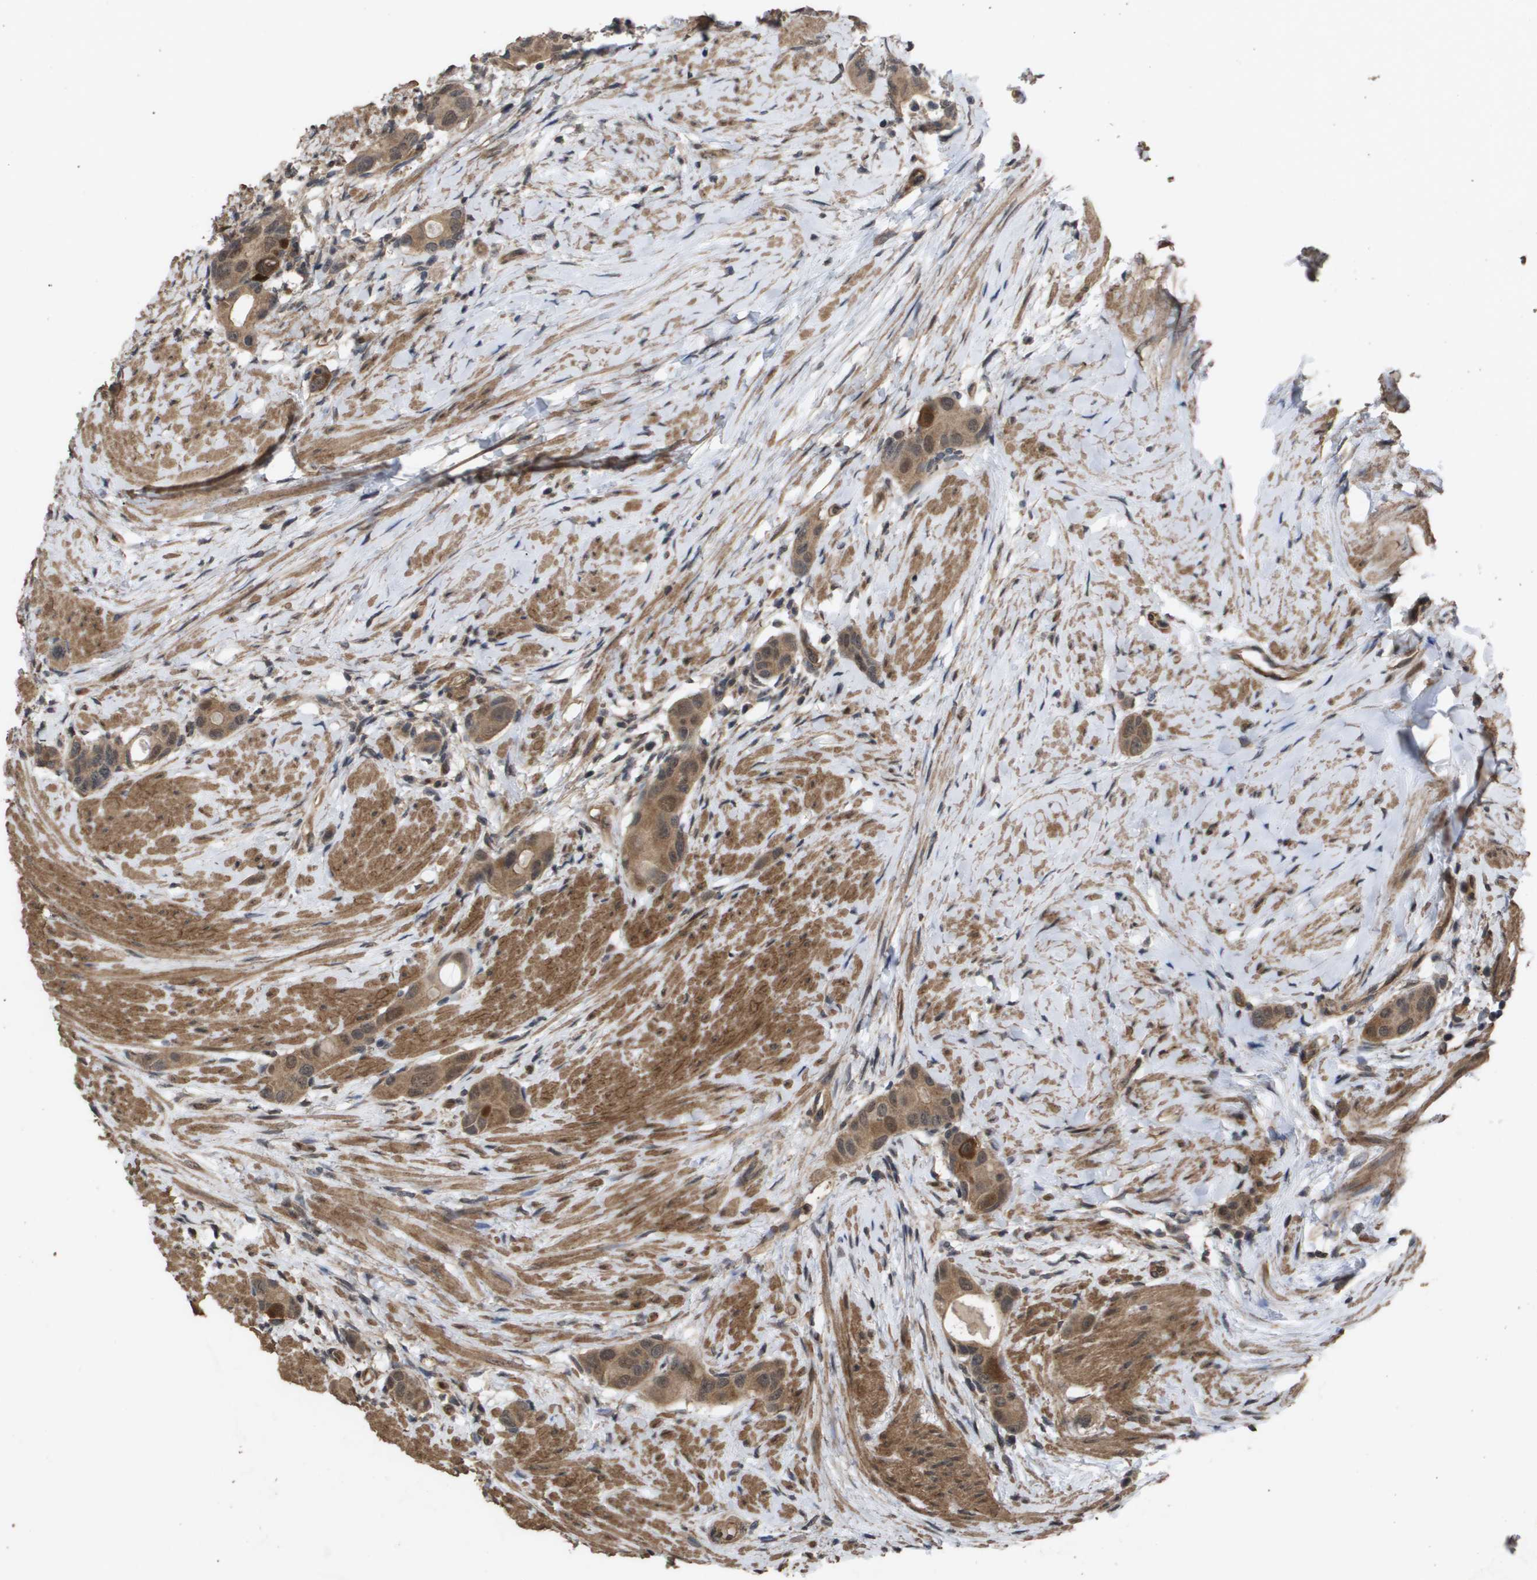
{"staining": {"intensity": "moderate", "quantity": ">75%", "location": "cytoplasmic/membranous"}, "tissue": "colorectal cancer", "cell_type": "Tumor cells", "image_type": "cancer", "snomed": [{"axis": "morphology", "description": "Adenocarcinoma, NOS"}, {"axis": "topography", "description": "Rectum"}], "caption": "This is a photomicrograph of IHC staining of colorectal cancer, which shows moderate staining in the cytoplasmic/membranous of tumor cells.", "gene": "CUL5", "patient": {"sex": "male", "age": 51}}